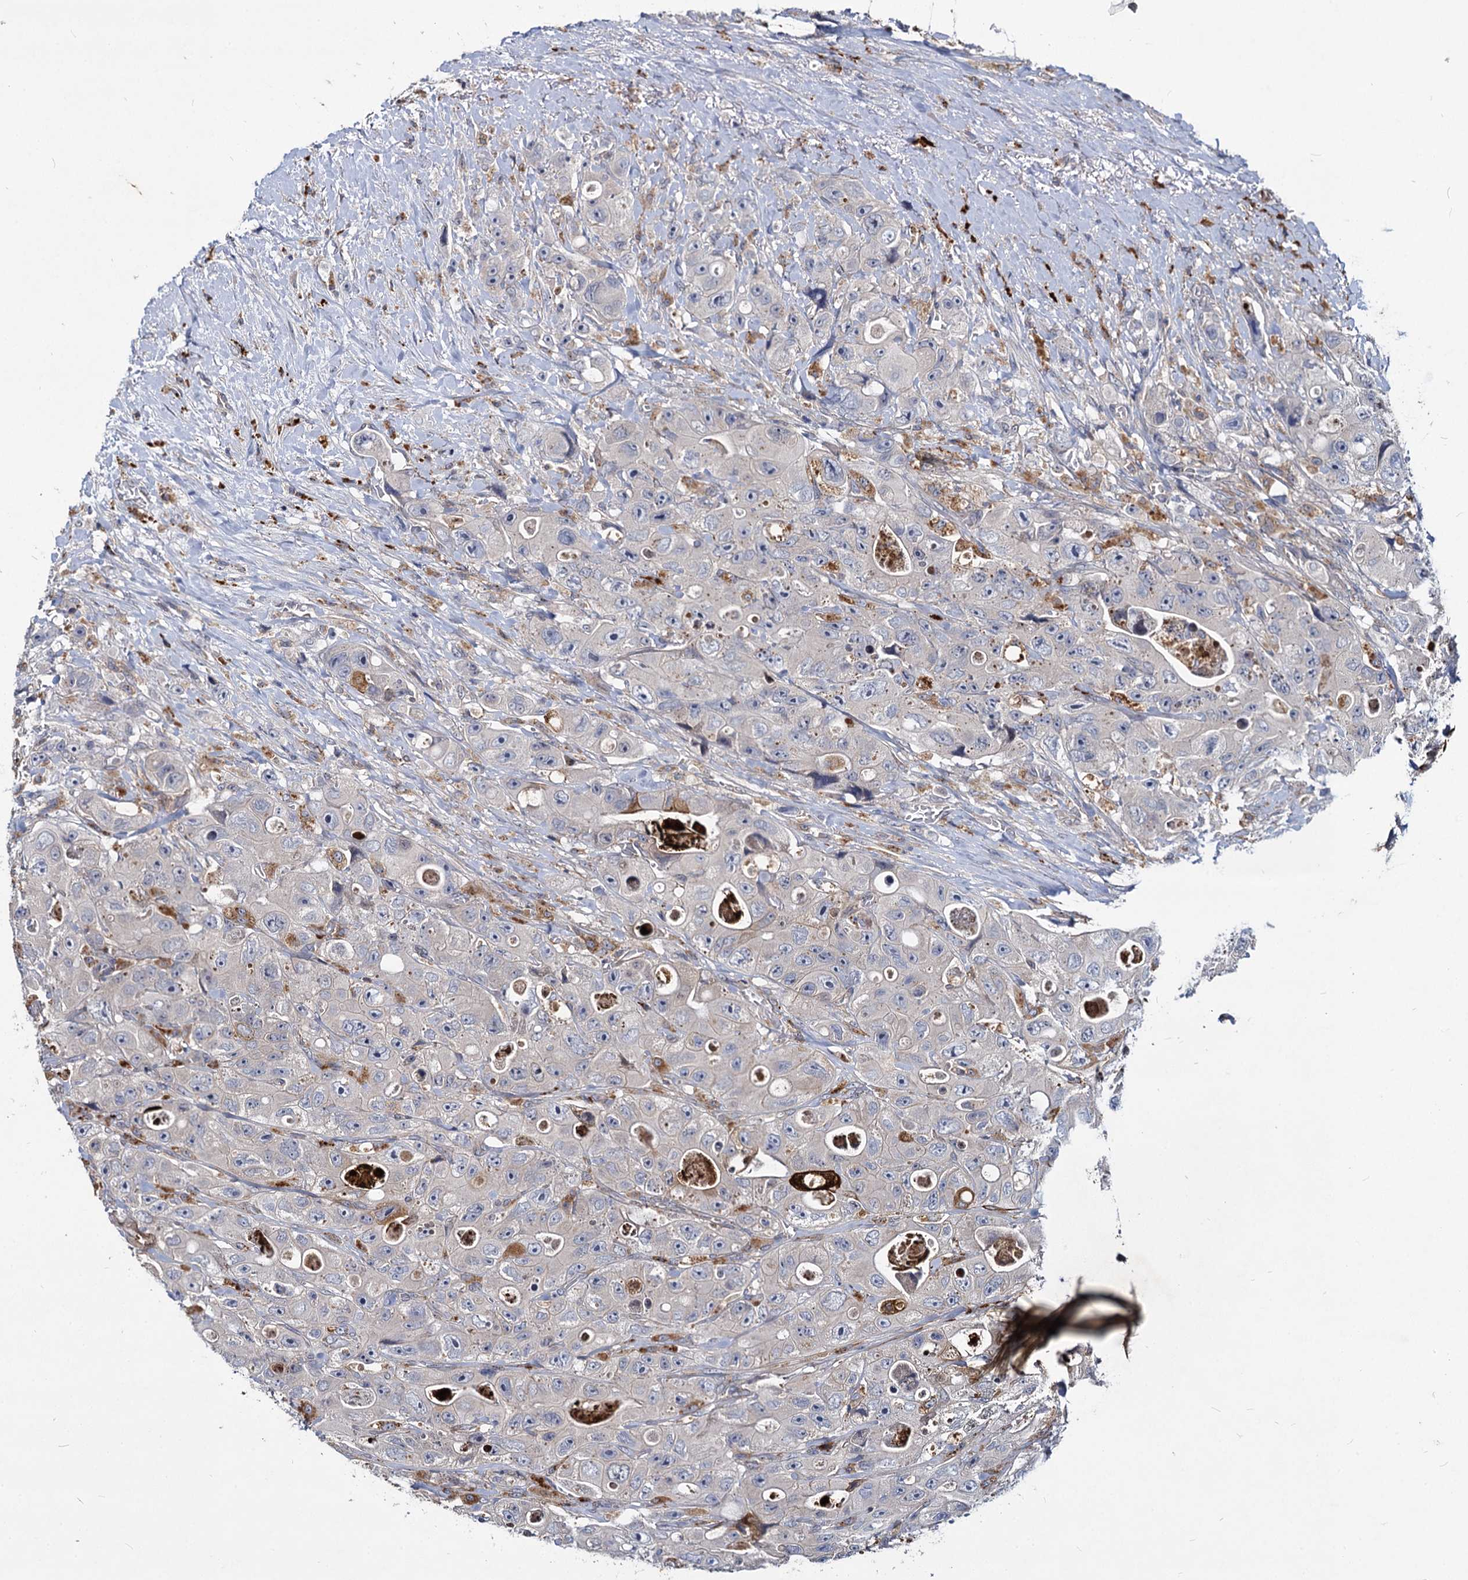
{"staining": {"intensity": "negative", "quantity": "none", "location": "none"}, "tissue": "colorectal cancer", "cell_type": "Tumor cells", "image_type": "cancer", "snomed": [{"axis": "morphology", "description": "Adenocarcinoma, NOS"}, {"axis": "topography", "description": "Colon"}], "caption": "This photomicrograph is of adenocarcinoma (colorectal) stained with immunohistochemistry (IHC) to label a protein in brown with the nuclei are counter-stained blue. There is no positivity in tumor cells. (Brightfield microscopy of DAB (3,3'-diaminobenzidine) immunohistochemistry (IHC) at high magnification).", "gene": "C11orf86", "patient": {"sex": "female", "age": 46}}